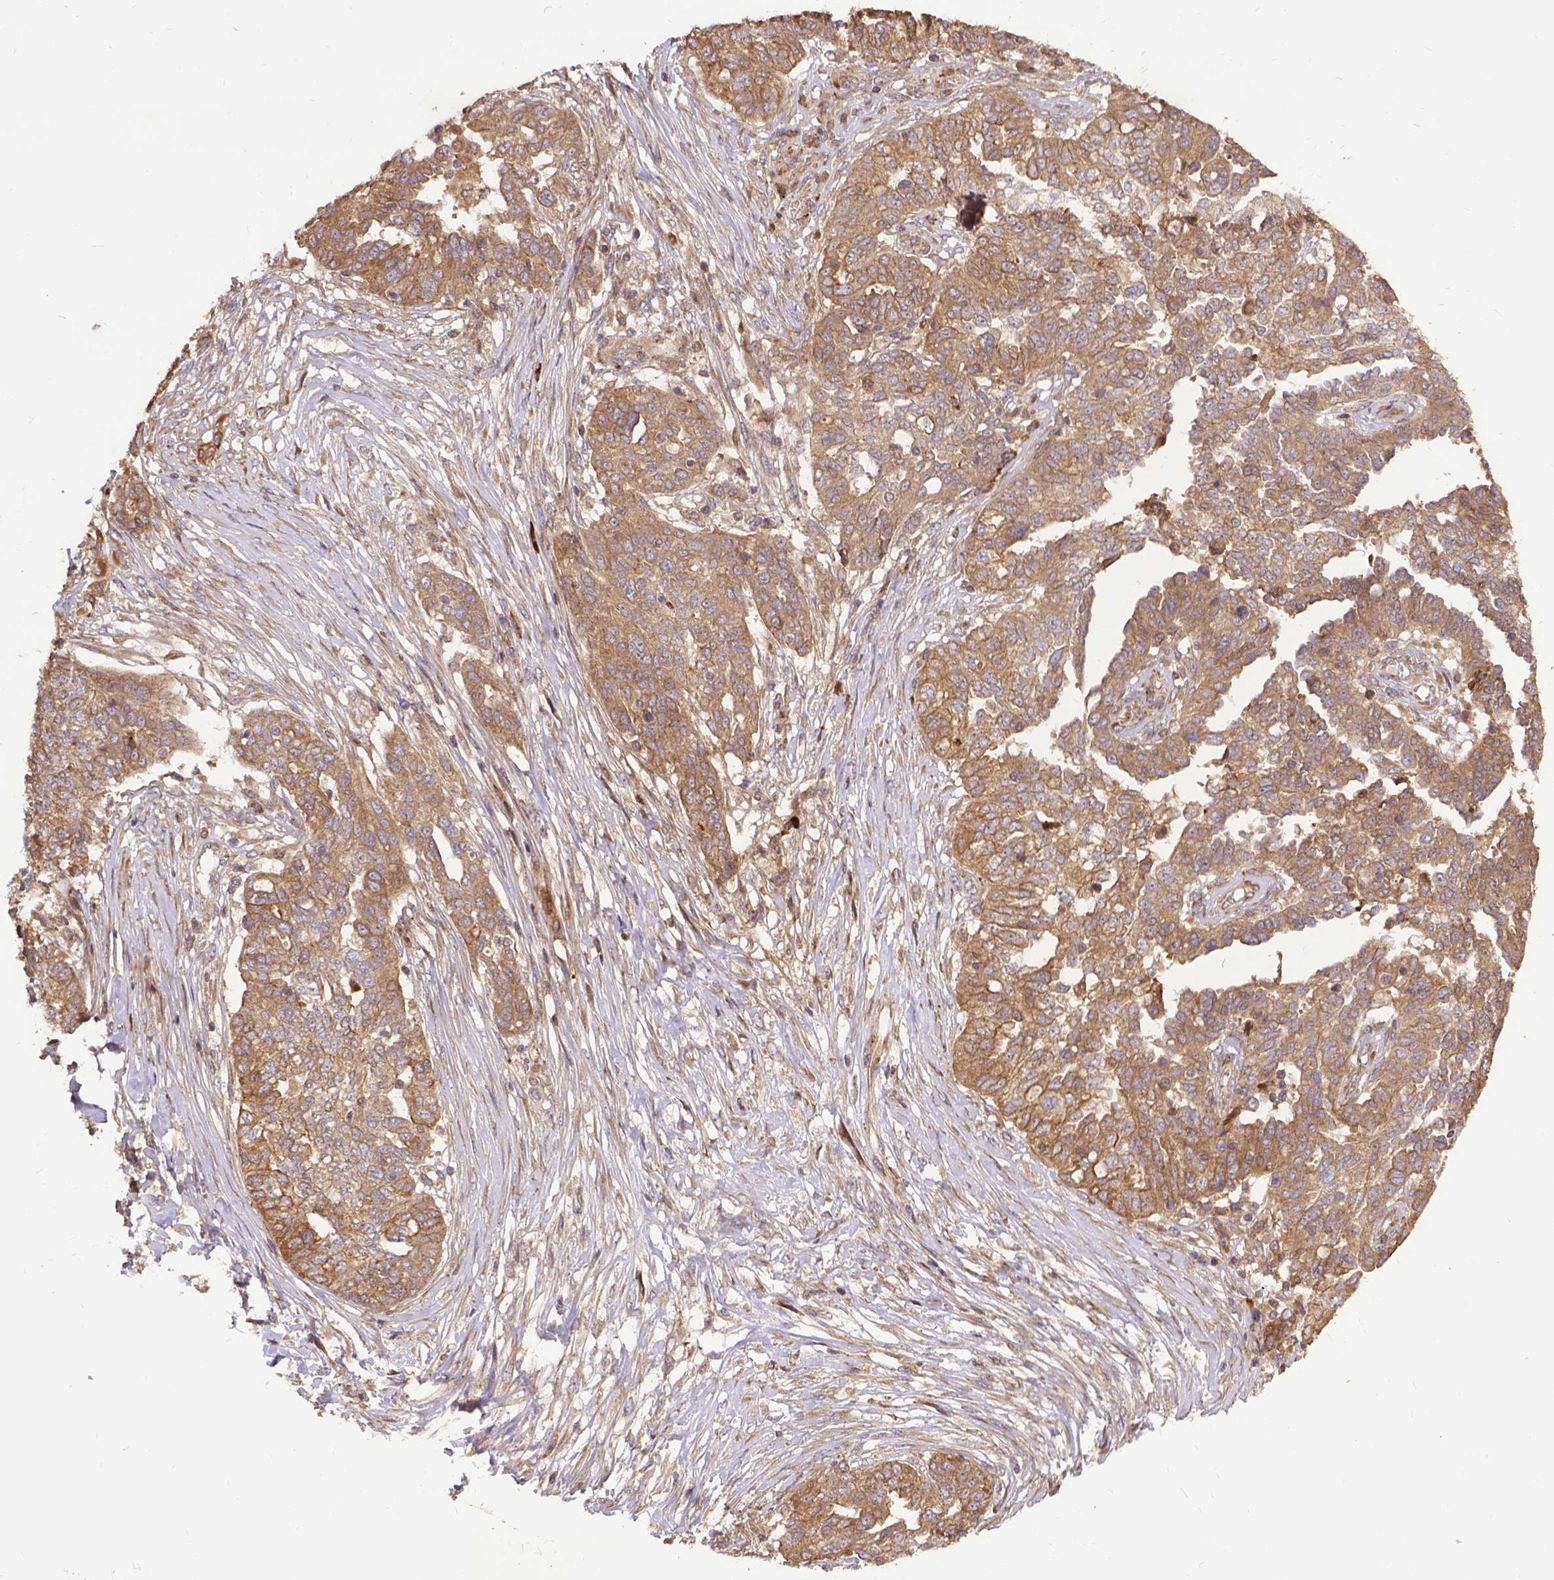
{"staining": {"intensity": "weak", "quantity": ">75%", "location": "cytoplasmic/membranous"}, "tissue": "ovarian cancer", "cell_type": "Tumor cells", "image_type": "cancer", "snomed": [{"axis": "morphology", "description": "Cystadenocarcinoma, serous, NOS"}, {"axis": "topography", "description": "Ovary"}], "caption": "DAB immunohistochemical staining of human ovarian cancer (serous cystadenocarcinoma) demonstrates weak cytoplasmic/membranous protein staining in about >75% of tumor cells. (DAB IHC with brightfield microscopy, high magnification).", "gene": "DENND6A", "patient": {"sex": "female", "age": 67}}